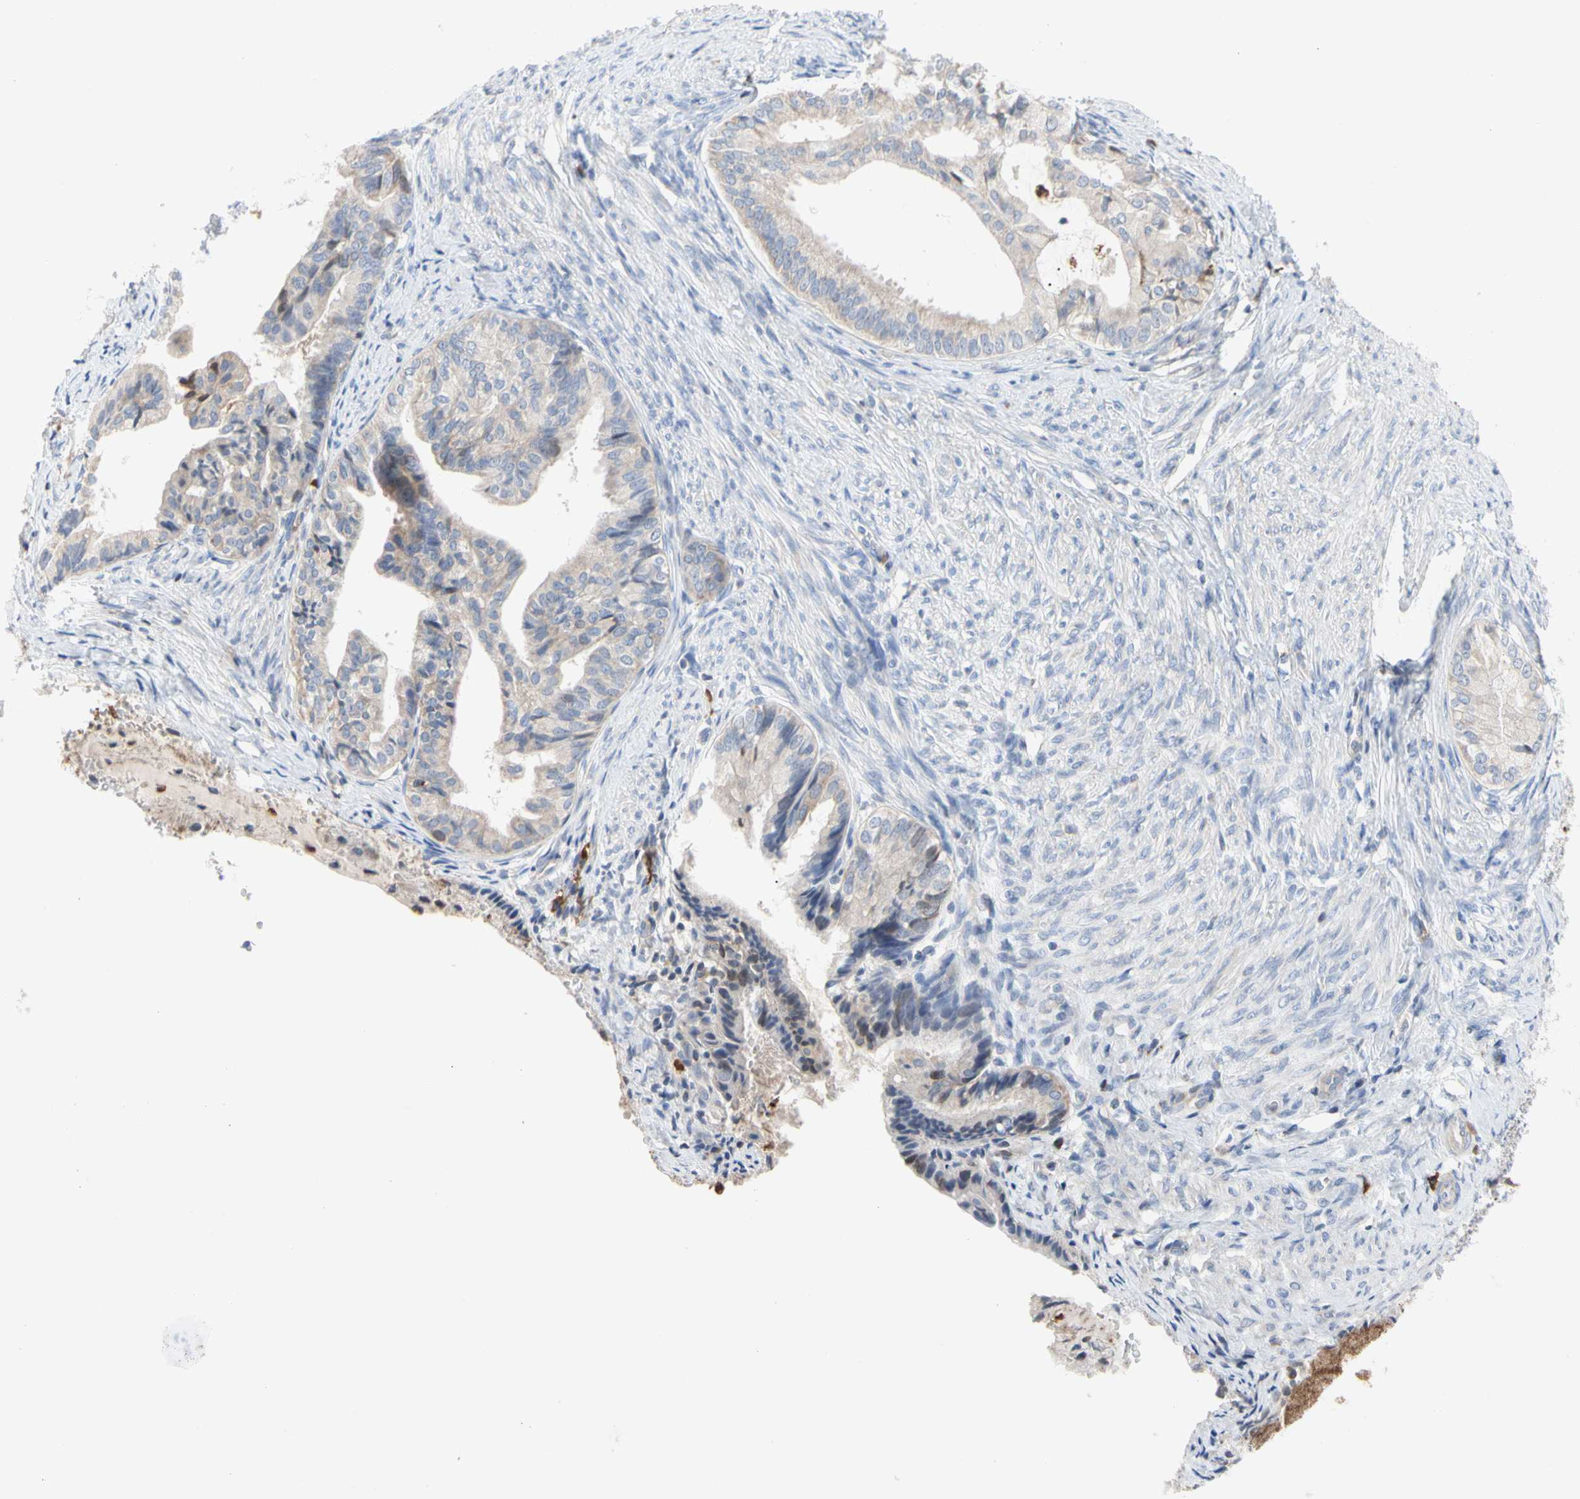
{"staining": {"intensity": "weak", "quantity": "<25%", "location": "cytoplasmic/membranous"}, "tissue": "endometrial cancer", "cell_type": "Tumor cells", "image_type": "cancer", "snomed": [{"axis": "morphology", "description": "Adenocarcinoma, NOS"}, {"axis": "topography", "description": "Endometrium"}], "caption": "This is an immunohistochemistry photomicrograph of human endometrial cancer. There is no staining in tumor cells.", "gene": "MCL1", "patient": {"sex": "female", "age": 86}}